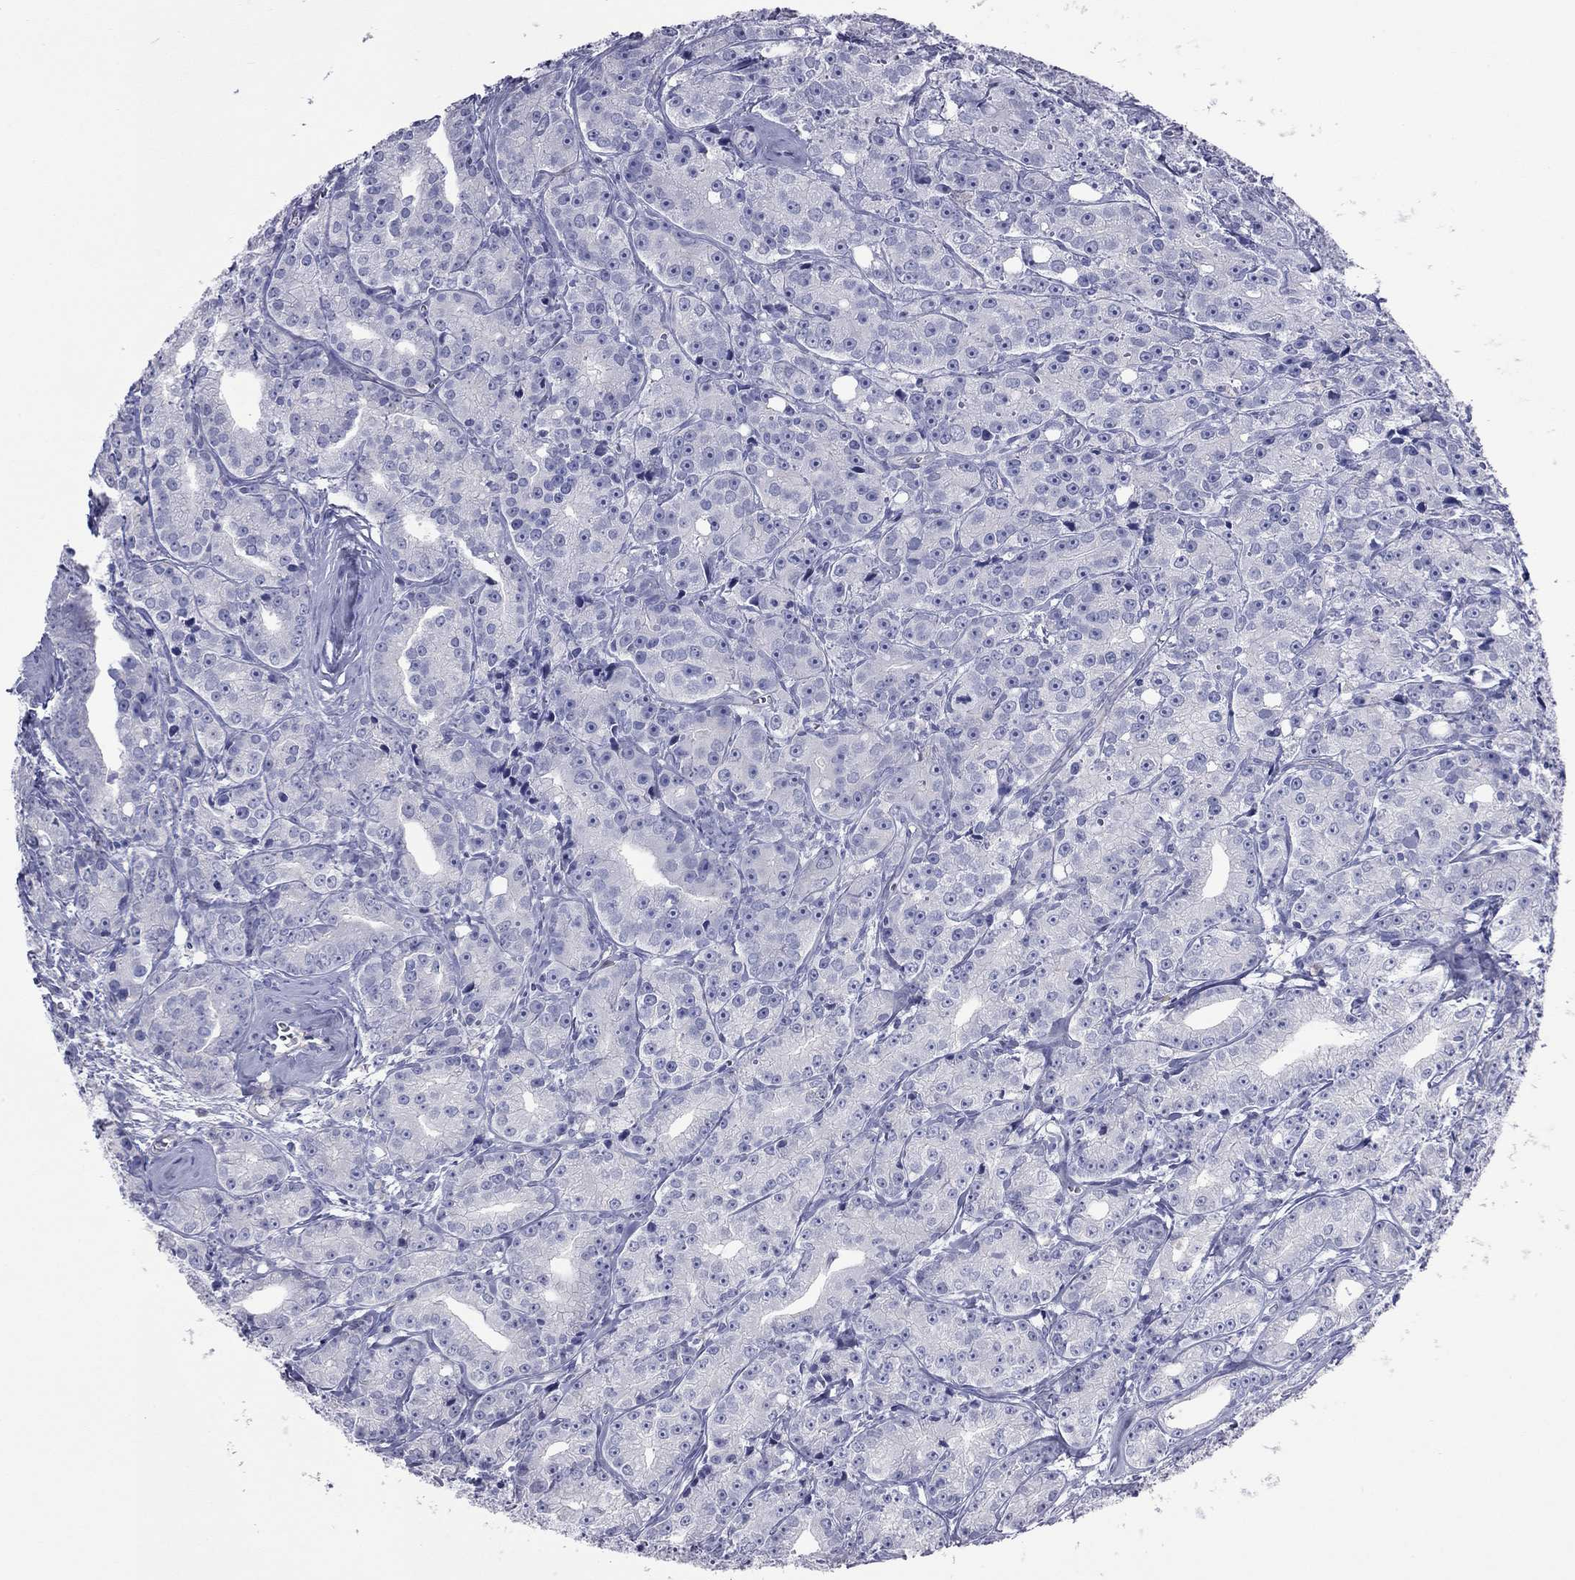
{"staining": {"intensity": "negative", "quantity": "none", "location": "none"}, "tissue": "prostate cancer", "cell_type": "Tumor cells", "image_type": "cancer", "snomed": [{"axis": "morphology", "description": "Adenocarcinoma, Medium grade"}, {"axis": "topography", "description": "Prostate"}], "caption": "This is a histopathology image of immunohistochemistry (IHC) staining of prostate cancer, which shows no staining in tumor cells.", "gene": "ACTL7B", "patient": {"sex": "male", "age": 74}}